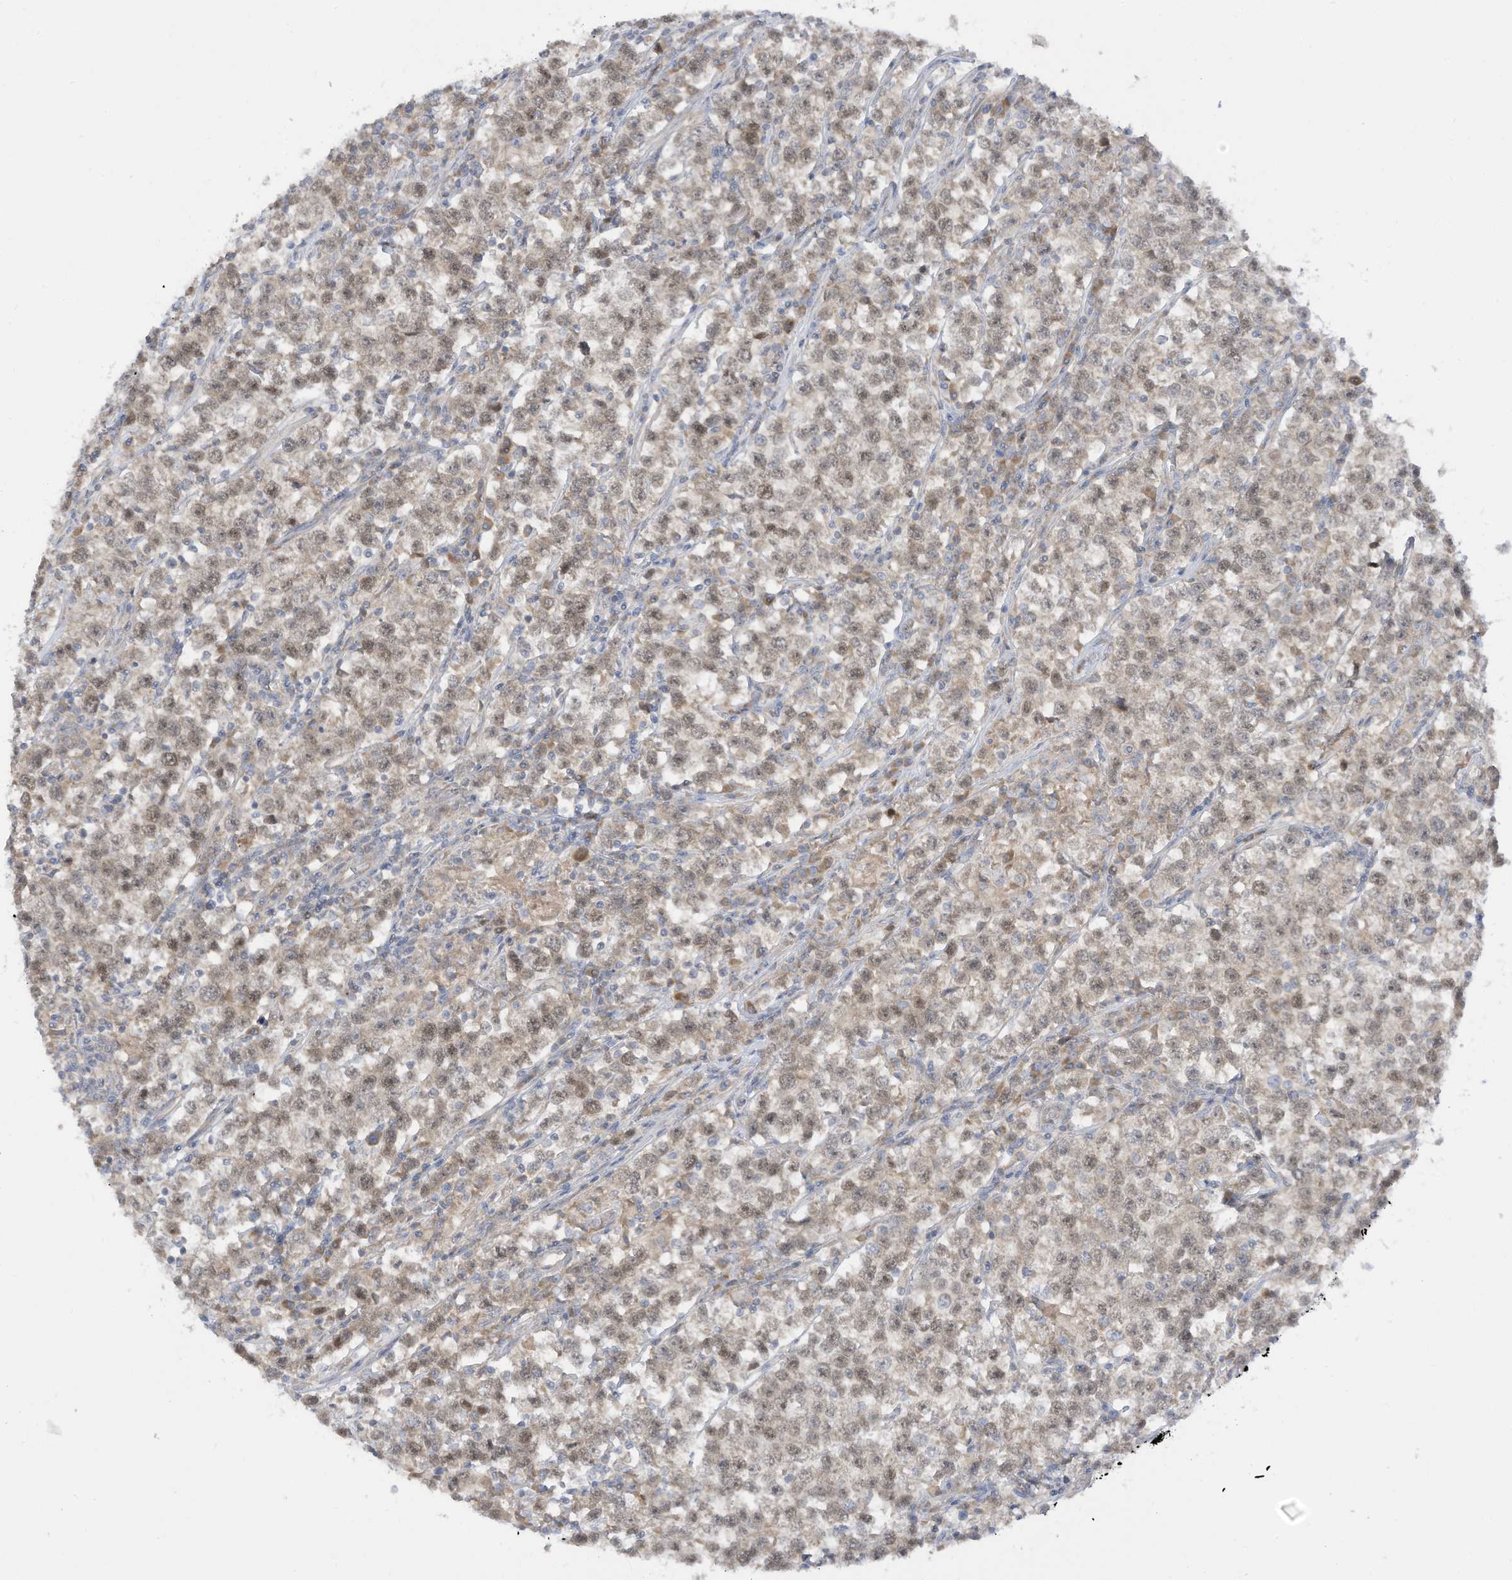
{"staining": {"intensity": "weak", "quantity": "25%-75%", "location": "nuclear"}, "tissue": "testis cancer", "cell_type": "Tumor cells", "image_type": "cancer", "snomed": [{"axis": "morphology", "description": "Normal tissue, NOS"}, {"axis": "morphology", "description": "Seminoma, NOS"}, {"axis": "topography", "description": "Testis"}], "caption": "High-power microscopy captured an immunohistochemistry micrograph of testis seminoma, revealing weak nuclear positivity in about 25%-75% of tumor cells.", "gene": "LRRN2", "patient": {"sex": "male", "age": 43}}